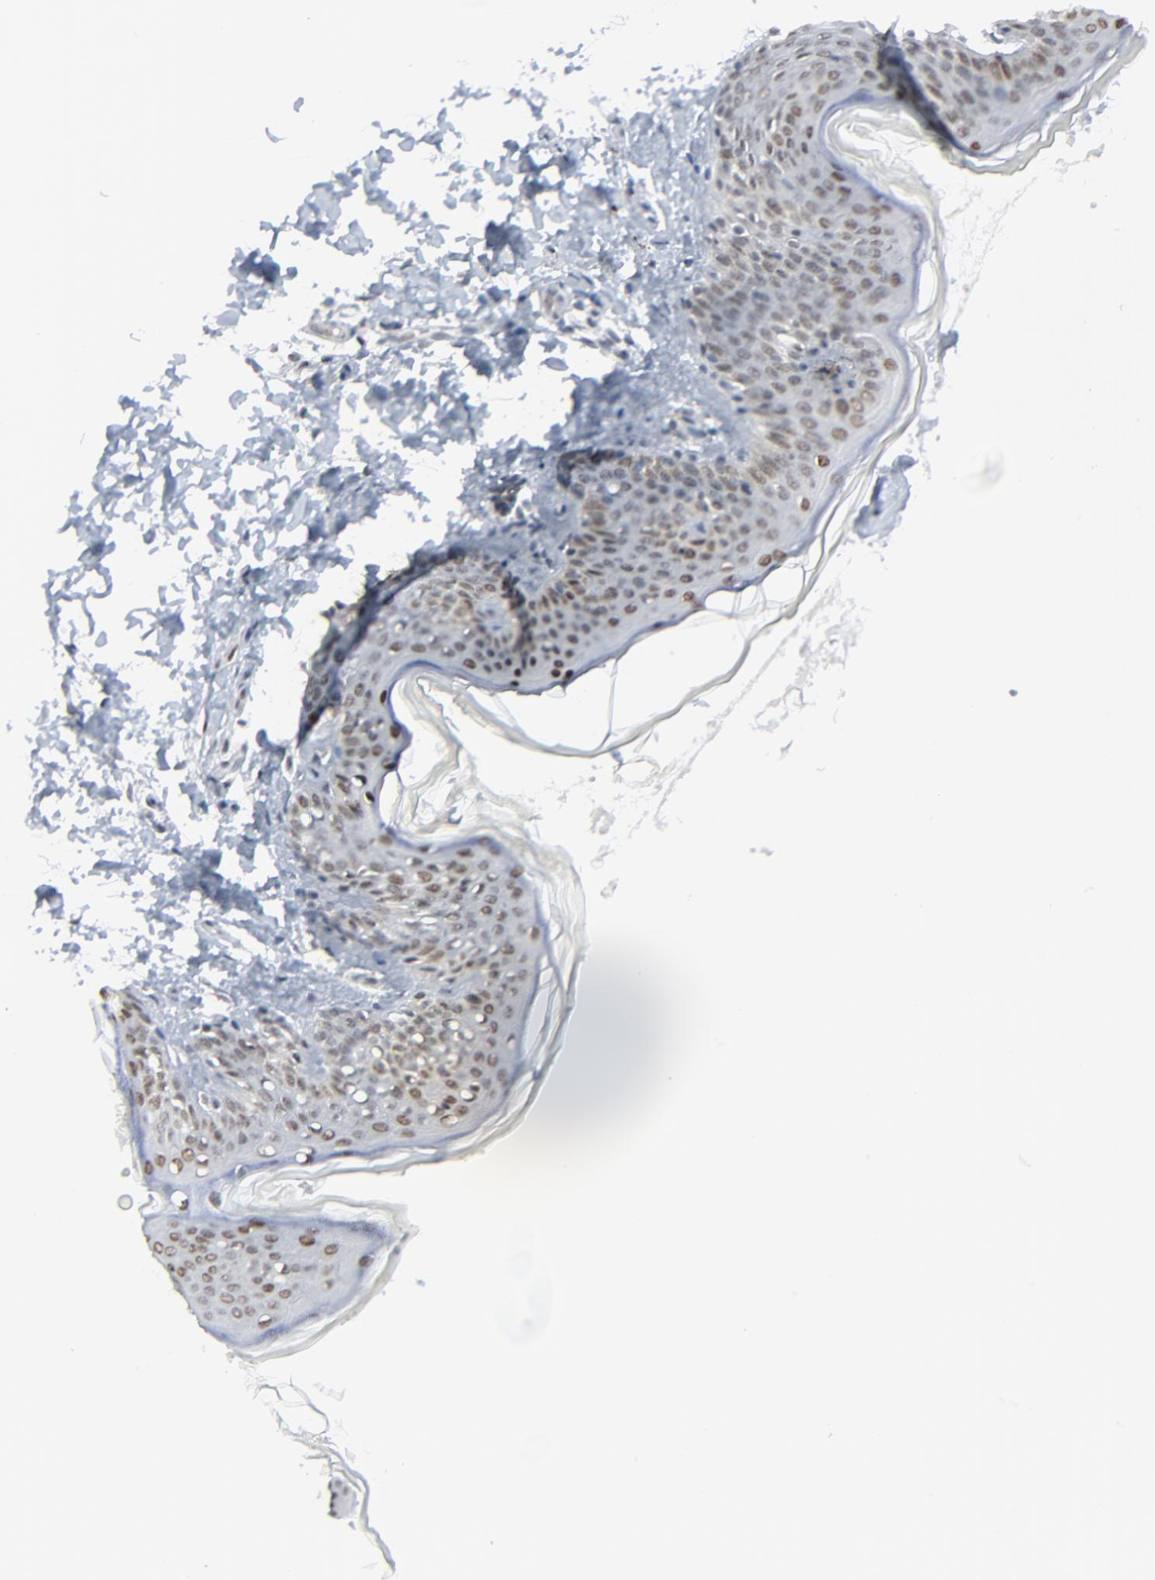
{"staining": {"intensity": "moderate", "quantity": ">75%", "location": "nuclear"}, "tissue": "skin", "cell_type": "Fibroblasts", "image_type": "normal", "snomed": [{"axis": "morphology", "description": "Normal tissue, NOS"}, {"axis": "topography", "description": "Skin"}], "caption": "Immunohistochemical staining of normal skin shows medium levels of moderate nuclear staining in about >75% of fibroblasts.", "gene": "FBXO28", "patient": {"sex": "female", "age": 4}}